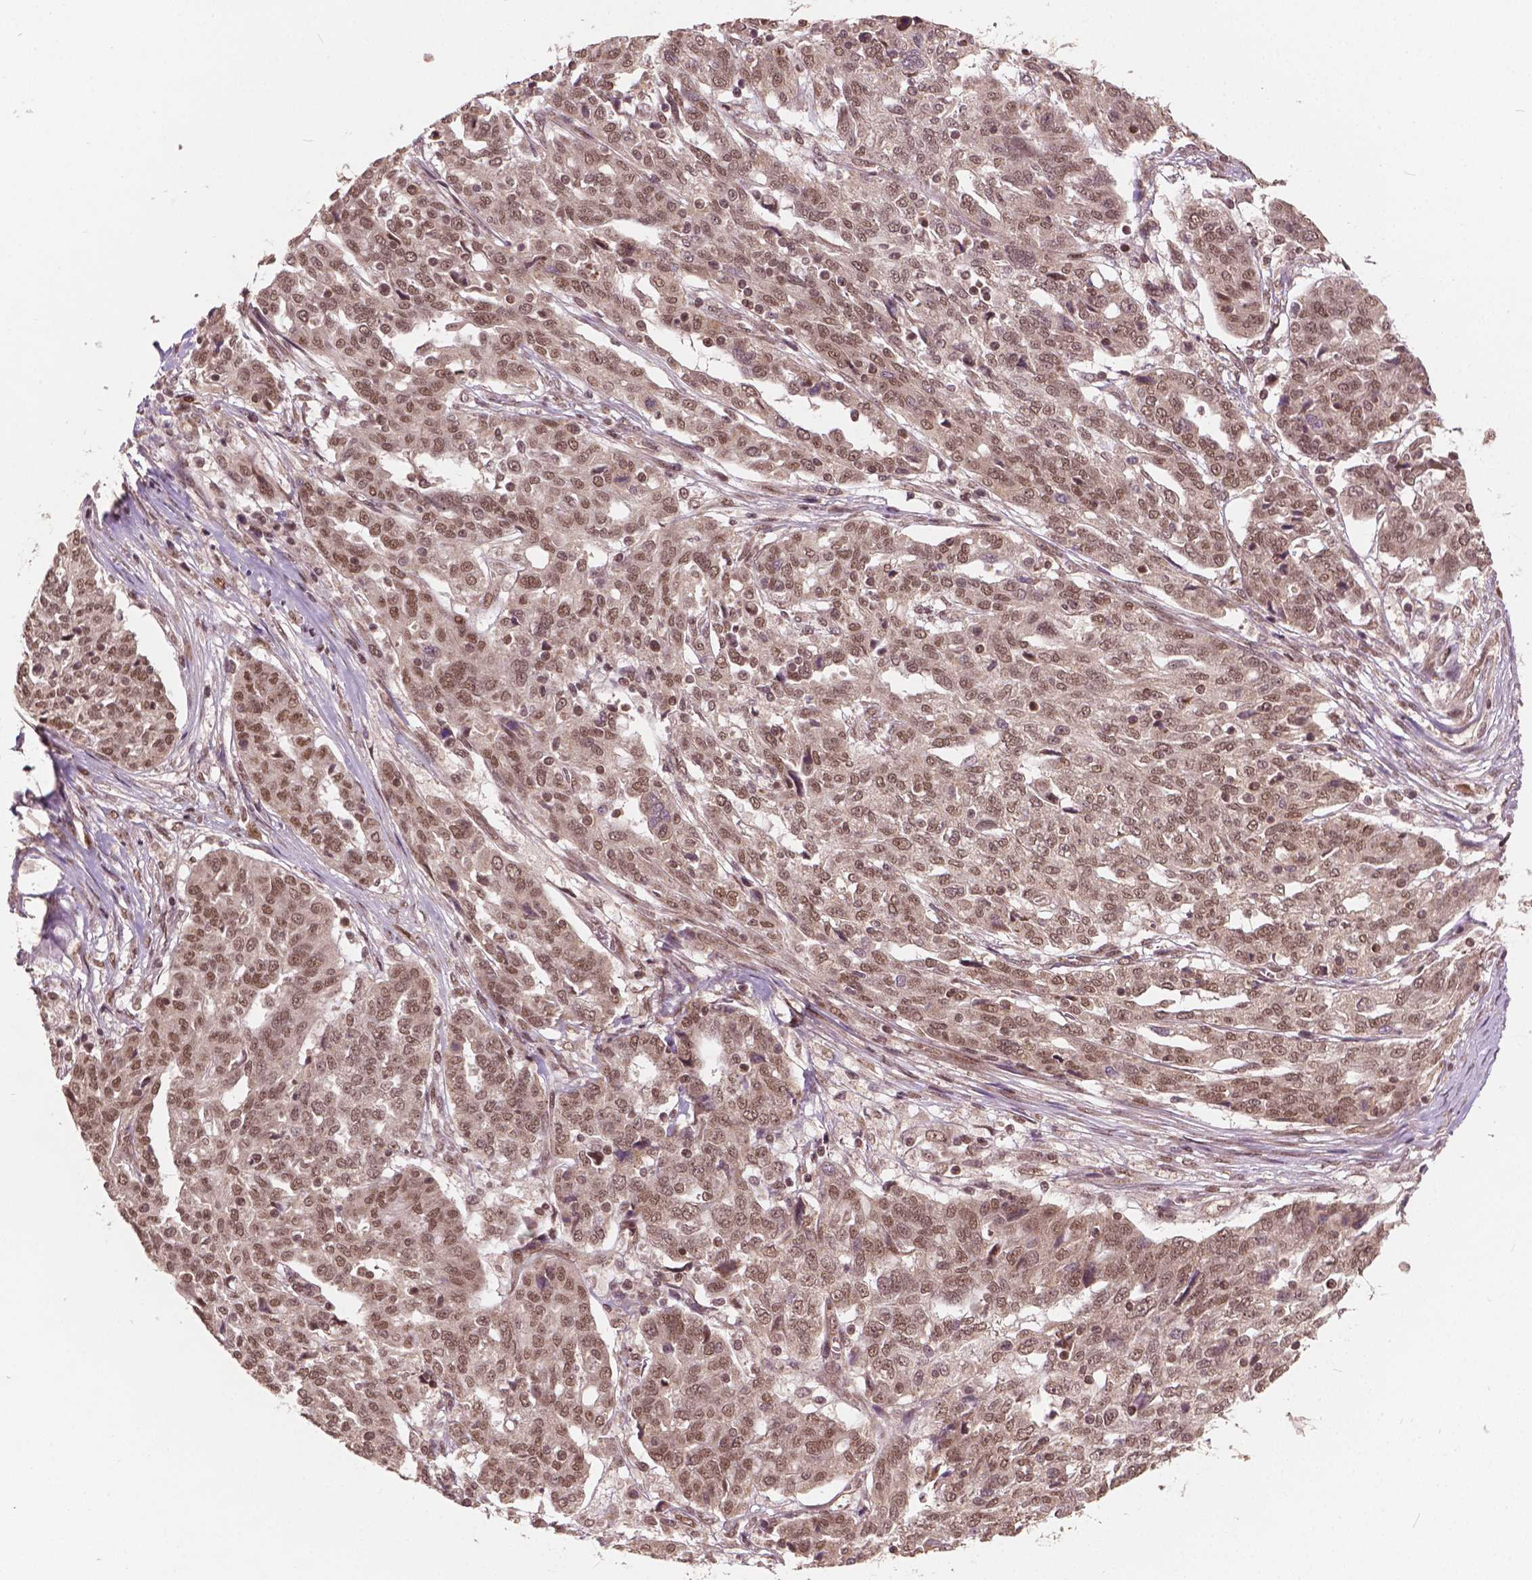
{"staining": {"intensity": "moderate", "quantity": ">75%", "location": "nuclear"}, "tissue": "ovarian cancer", "cell_type": "Tumor cells", "image_type": "cancer", "snomed": [{"axis": "morphology", "description": "Cystadenocarcinoma, serous, NOS"}, {"axis": "topography", "description": "Ovary"}], "caption": "Tumor cells display moderate nuclear staining in about >75% of cells in ovarian serous cystadenocarcinoma. The staining was performed using DAB (3,3'-diaminobenzidine) to visualize the protein expression in brown, while the nuclei were stained in blue with hematoxylin (Magnification: 20x).", "gene": "GPS2", "patient": {"sex": "female", "age": 67}}